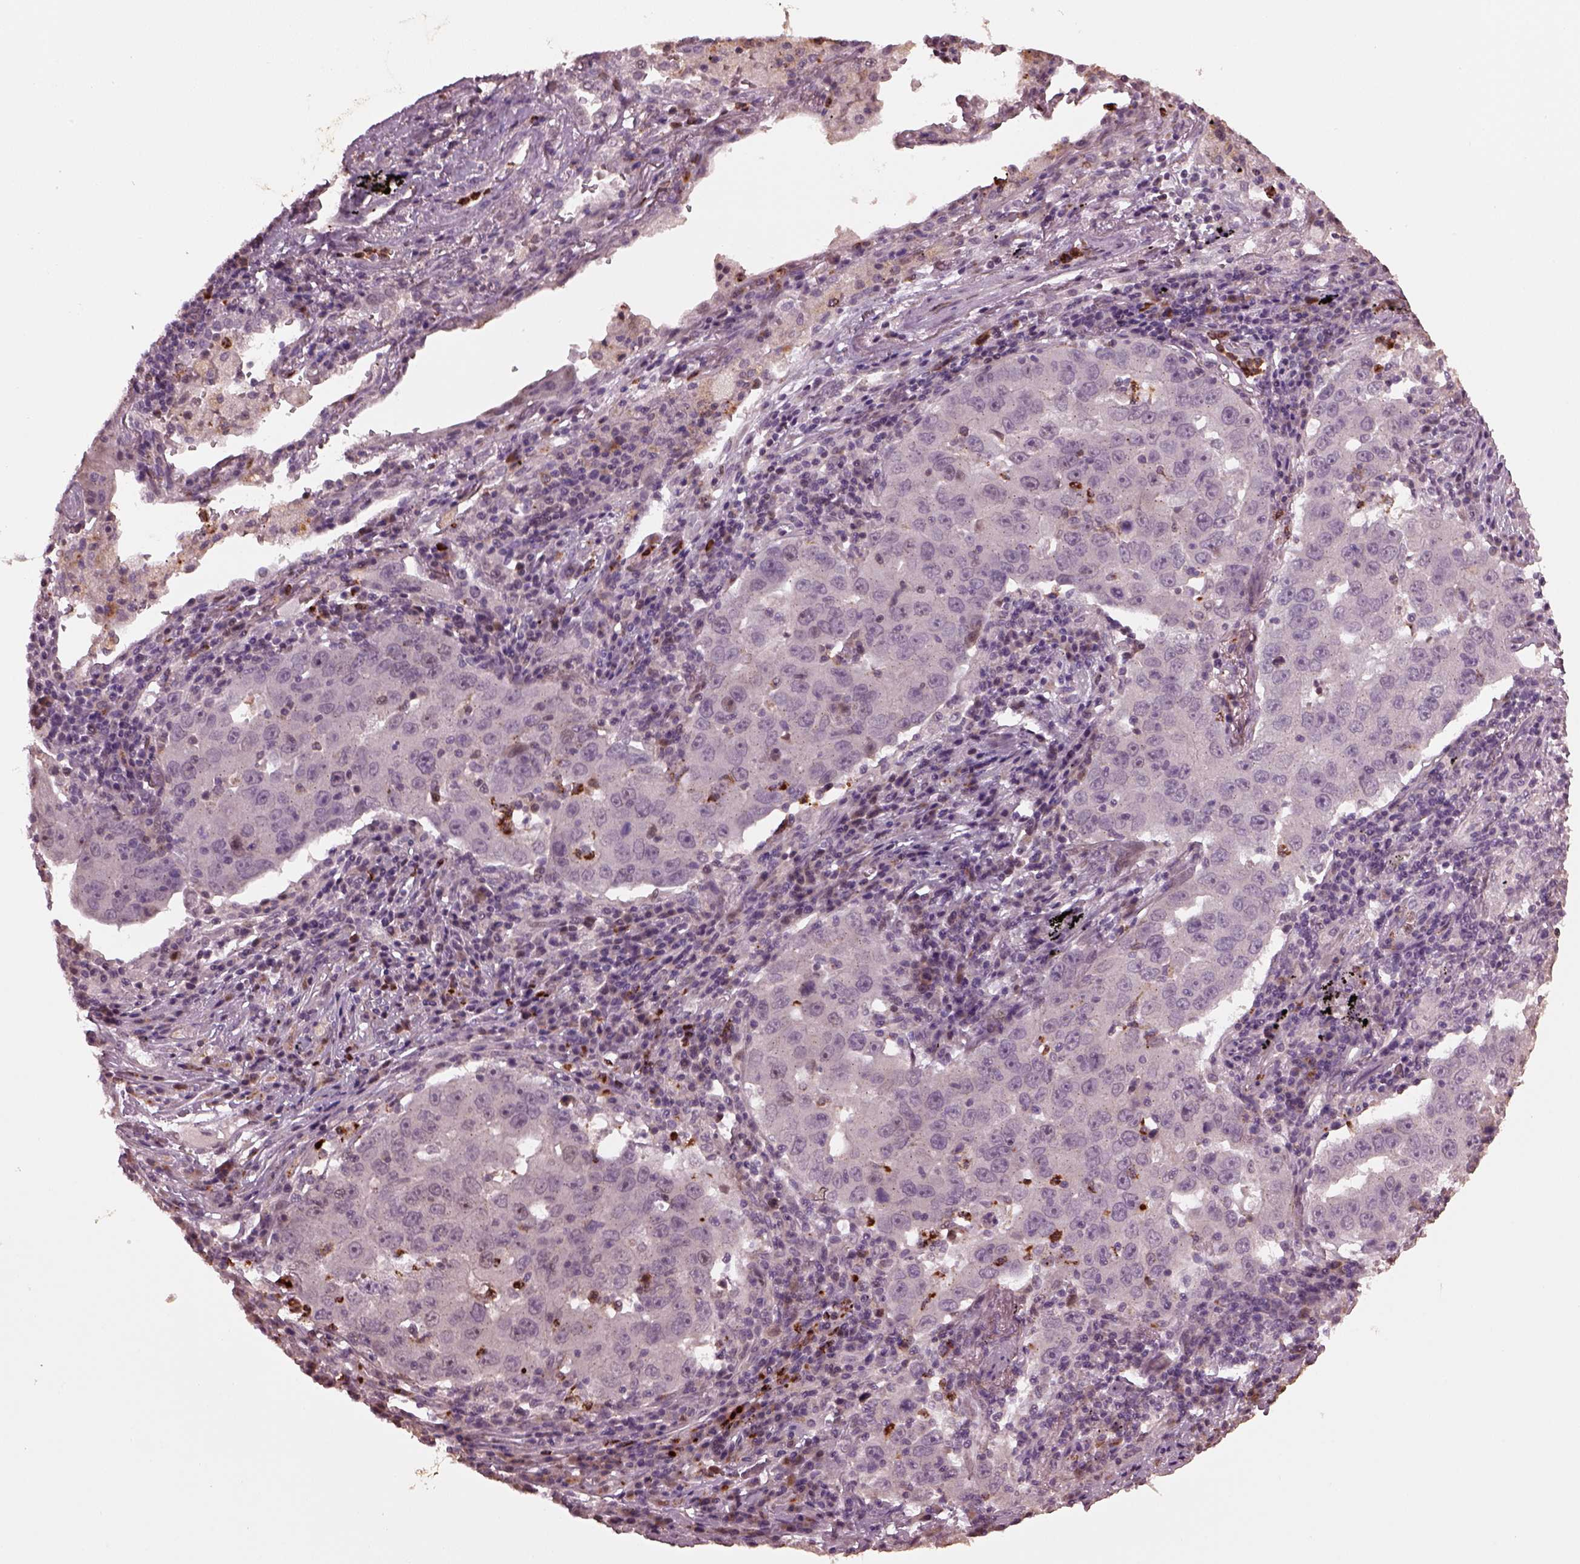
{"staining": {"intensity": "negative", "quantity": "none", "location": "none"}, "tissue": "lung cancer", "cell_type": "Tumor cells", "image_type": "cancer", "snomed": [{"axis": "morphology", "description": "Adenocarcinoma, NOS"}, {"axis": "topography", "description": "Lung"}], "caption": "A photomicrograph of human lung adenocarcinoma is negative for staining in tumor cells.", "gene": "RUFY3", "patient": {"sex": "male", "age": 73}}